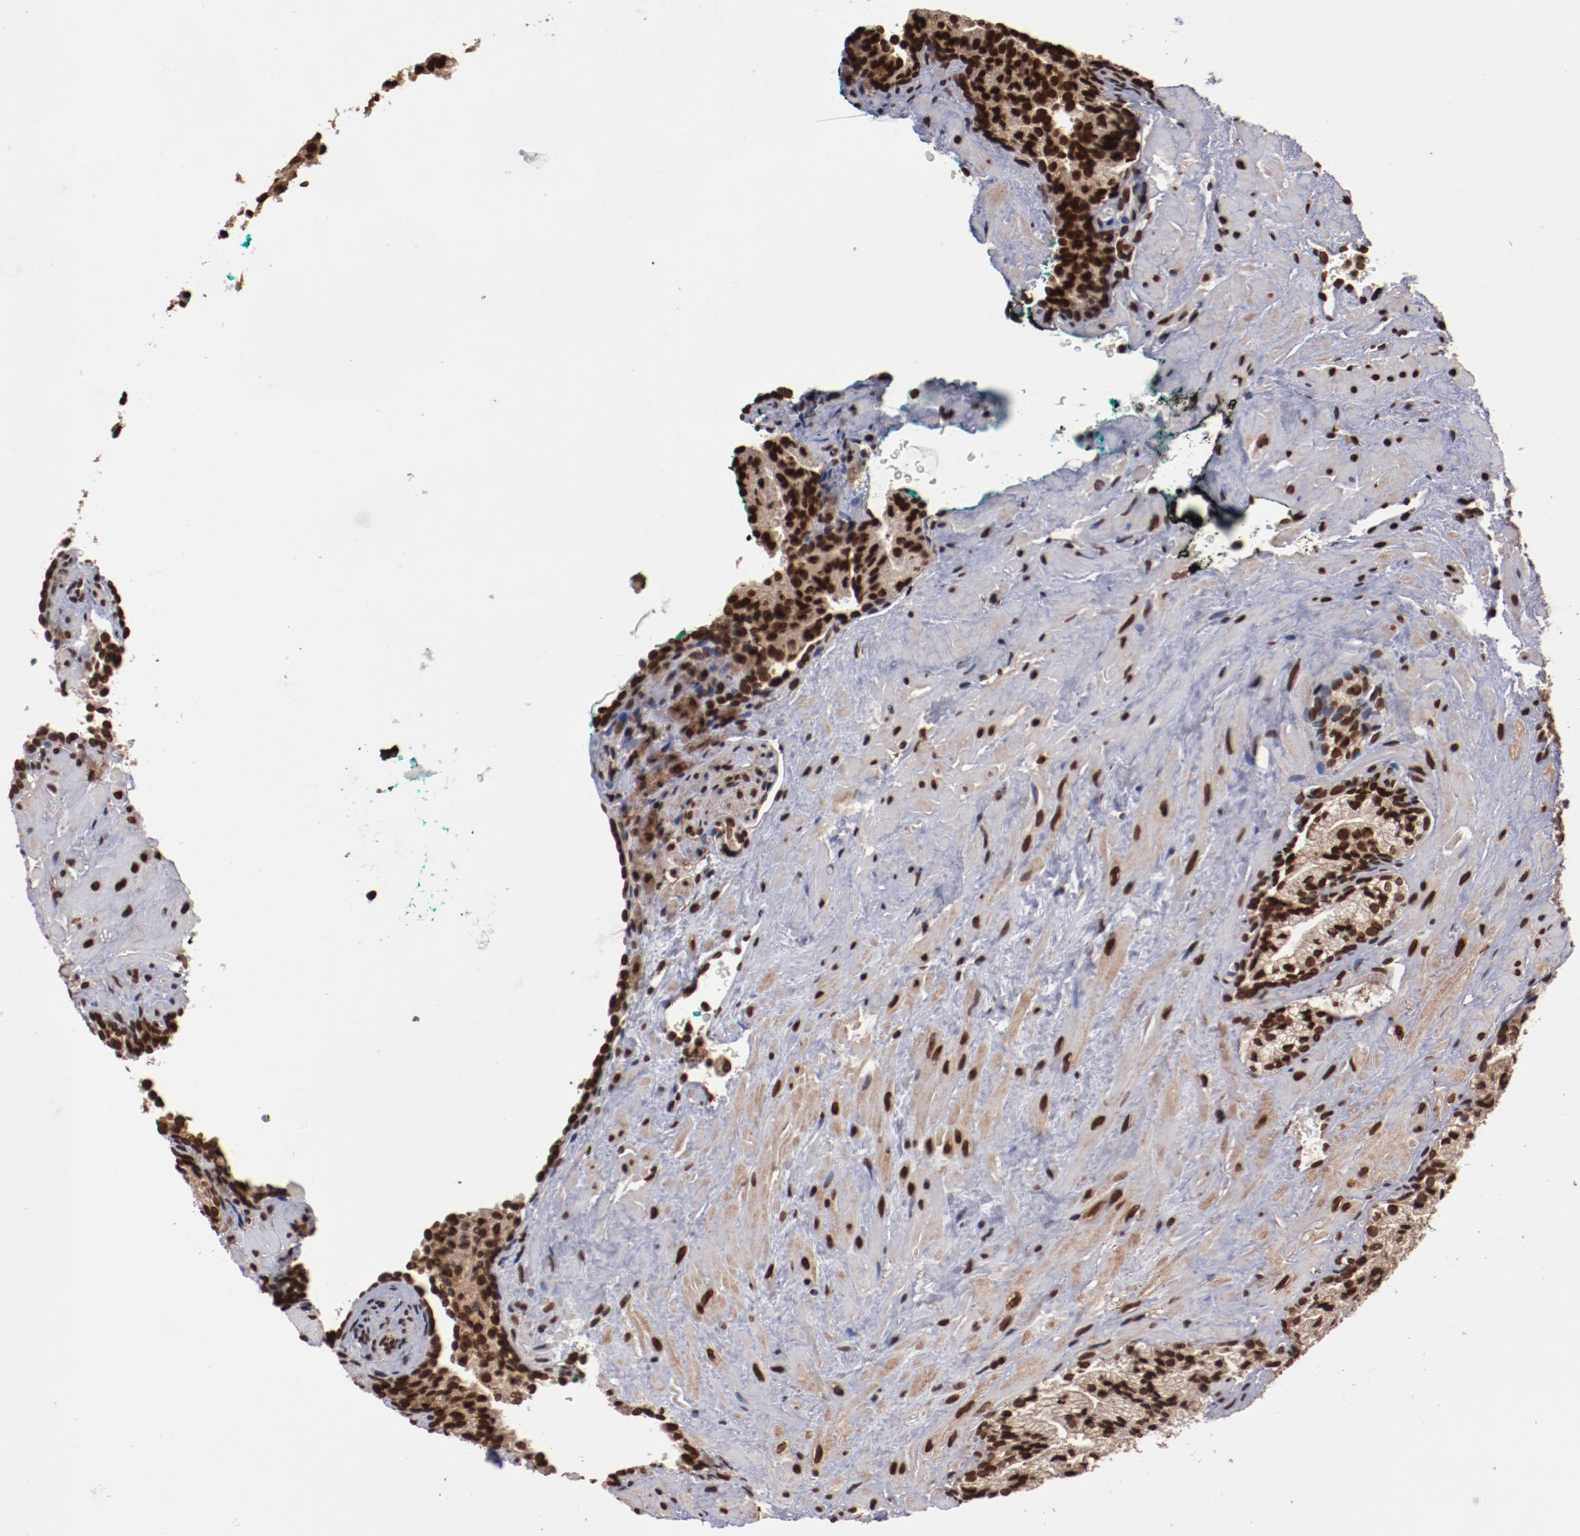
{"staining": {"intensity": "moderate", "quantity": ">75%", "location": "nuclear"}, "tissue": "prostate cancer", "cell_type": "Tumor cells", "image_type": "cancer", "snomed": [{"axis": "morphology", "description": "Adenocarcinoma, Medium grade"}, {"axis": "topography", "description": "Prostate"}], "caption": "Protein expression analysis of prostate cancer (adenocarcinoma (medium-grade)) displays moderate nuclear positivity in approximately >75% of tumor cells.", "gene": "AKT1", "patient": {"sex": "male", "age": 64}}